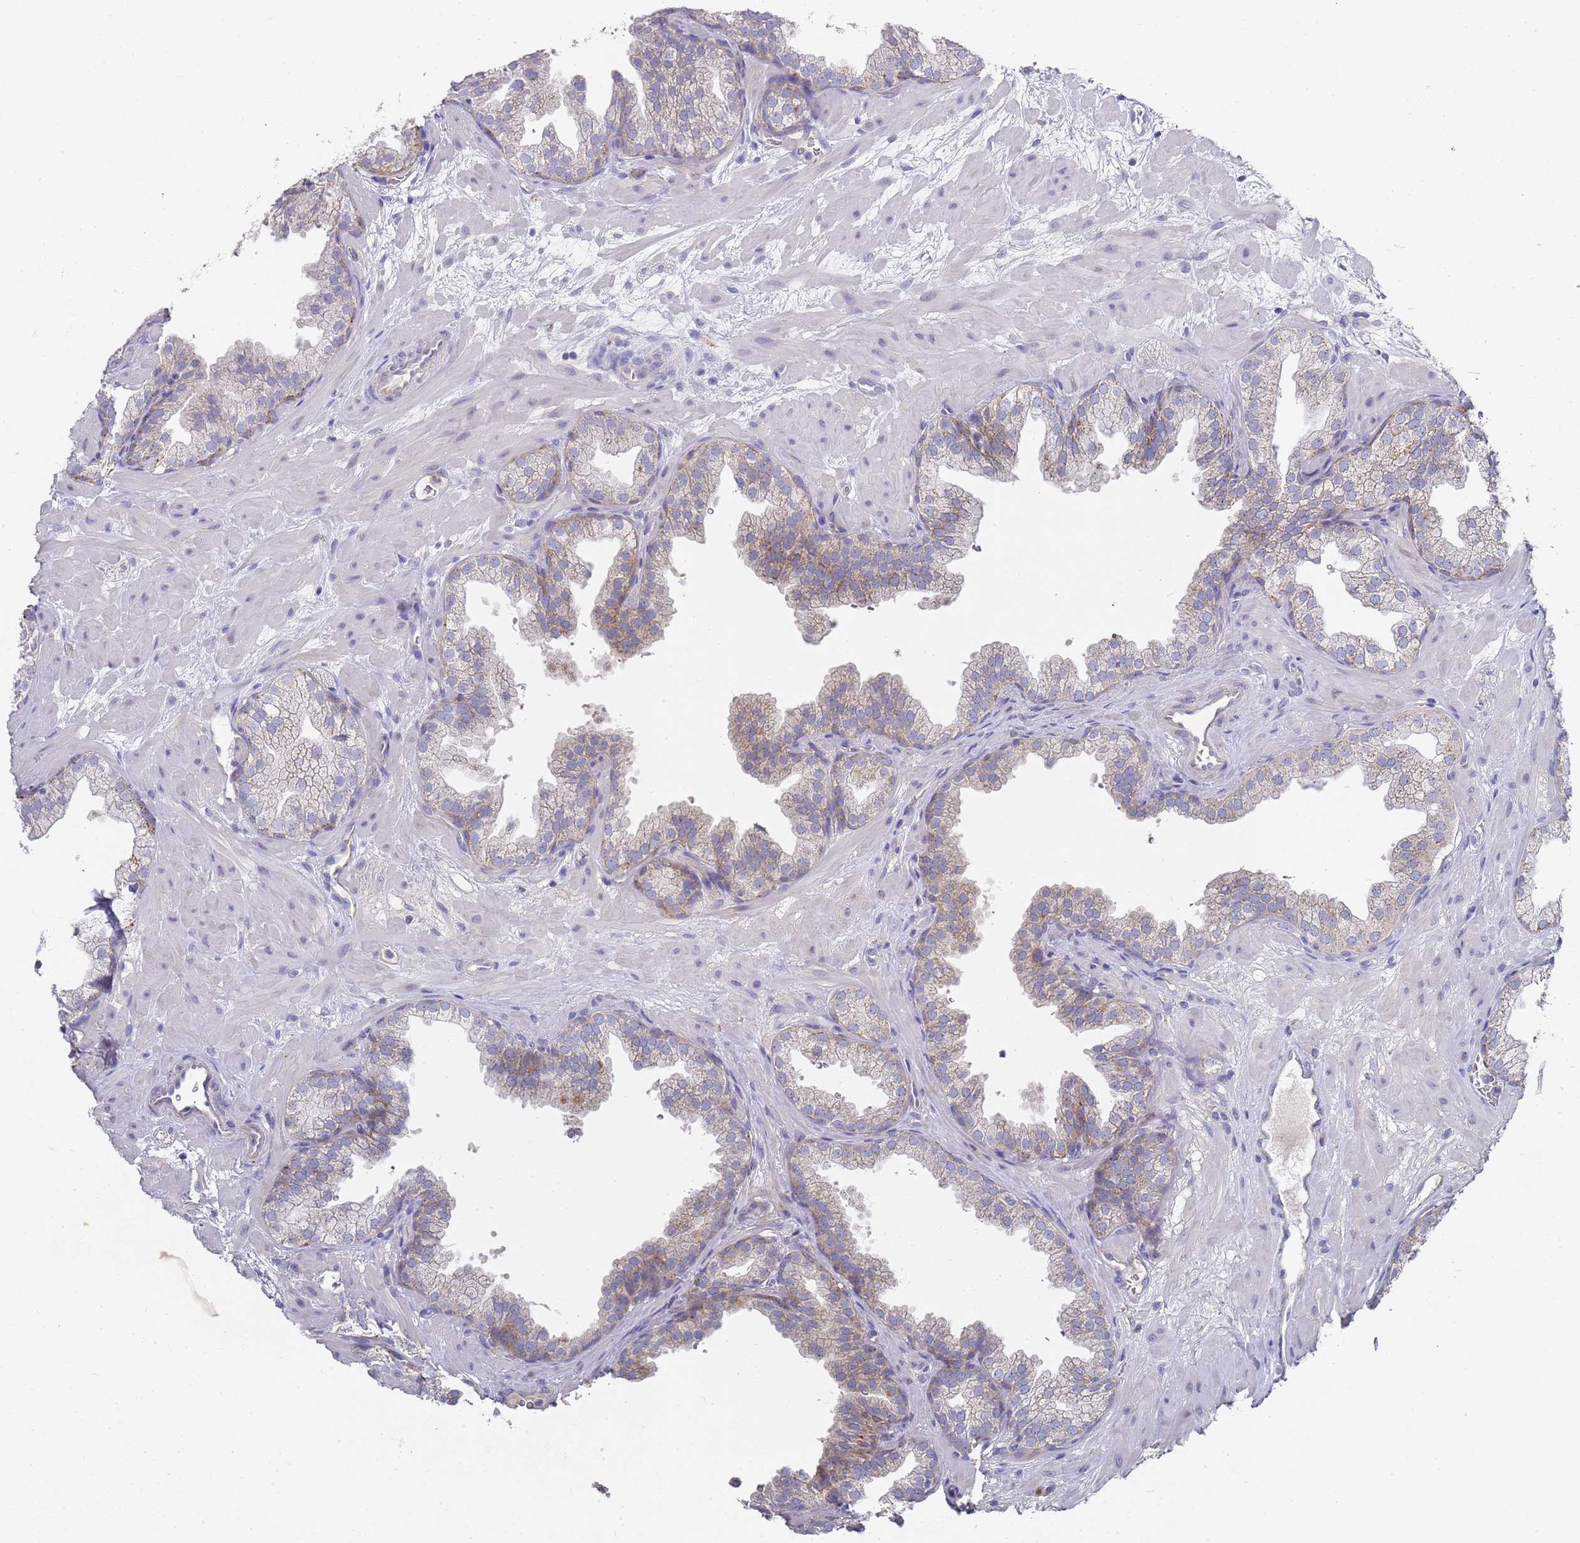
{"staining": {"intensity": "weak", "quantity": "25%-75%", "location": "cytoplasmic/membranous"}, "tissue": "prostate", "cell_type": "Glandular cells", "image_type": "normal", "snomed": [{"axis": "morphology", "description": "Normal tissue, NOS"}, {"axis": "topography", "description": "Prostate"}], "caption": "Prostate stained for a protein (brown) demonstrates weak cytoplasmic/membranous positive expression in about 25%-75% of glandular cells.", "gene": "NPEPPS", "patient": {"sex": "male", "age": 37}}